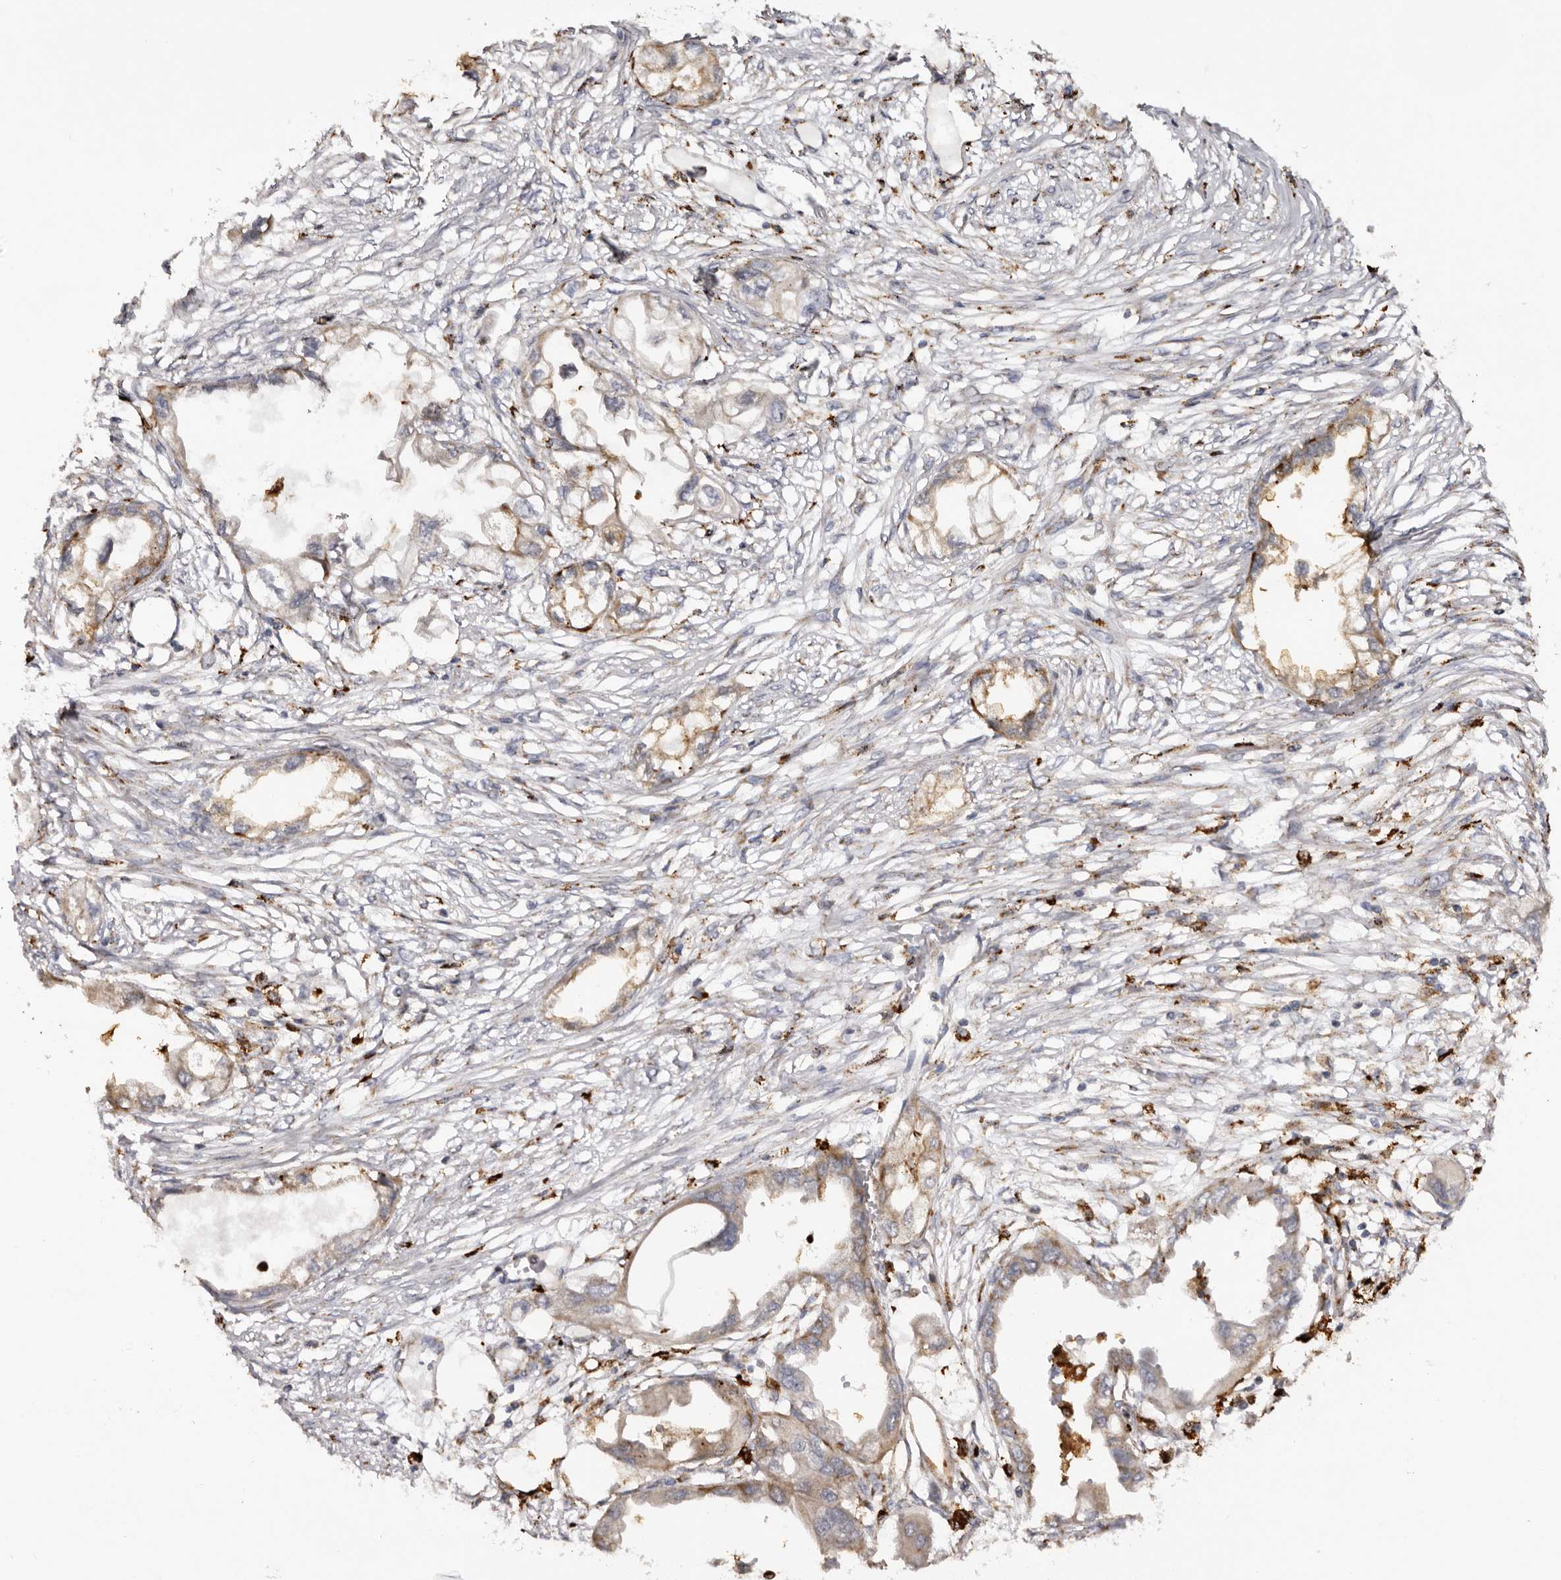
{"staining": {"intensity": "moderate", "quantity": "25%-75%", "location": "cytoplasmic/membranous"}, "tissue": "endometrial cancer", "cell_type": "Tumor cells", "image_type": "cancer", "snomed": [{"axis": "morphology", "description": "Adenocarcinoma, NOS"}, {"axis": "morphology", "description": "Adenocarcinoma, metastatic, NOS"}, {"axis": "topography", "description": "Adipose tissue"}, {"axis": "topography", "description": "Endometrium"}], "caption": "Adenocarcinoma (endometrial) stained with immunohistochemistry (IHC) demonstrates moderate cytoplasmic/membranous positivity in about 25%-75% of tumor cells.", "gene": "MECR", "patient": {"sex": "female", "age": 67}}